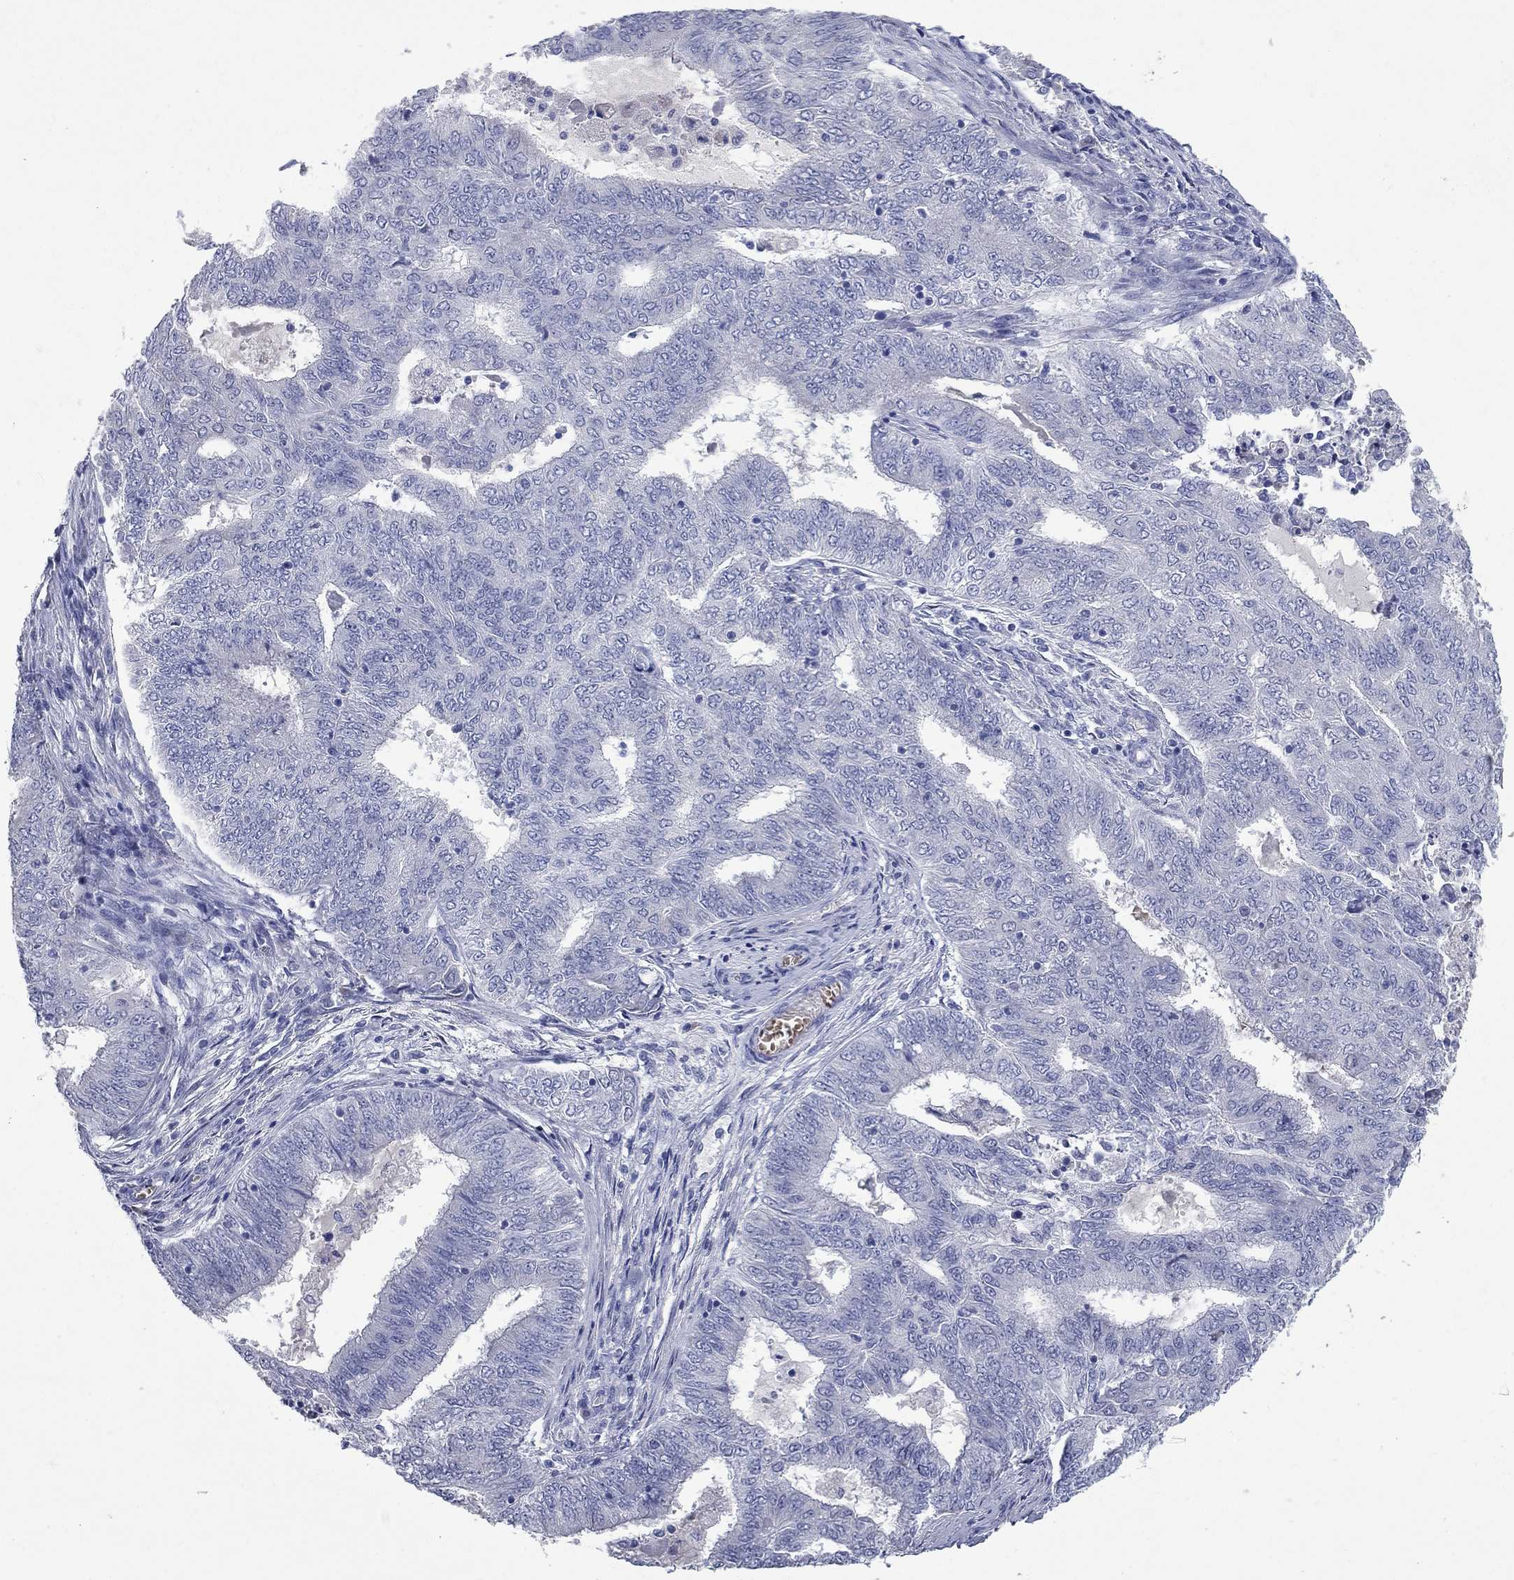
{"staining": {"intensity": "negative", "quantity": "none", "location": "none"}, "tissue": "endometrial cancer", "cell_type": "Tumor cells", "image_type": "cancer", "snomed": [{"axis": "morphology", "description": "Adenocarcinoma, NOS"}, {"axis": "topography", "description": "Endometrium"}], "caption": "A high-resolution micrograph shows immunohistochemistry staining of endometrial cancer (adenocarcinoma), which displays no significant staining in tumor cells.", "gene": "UNC119B", "patient": {"sex": "female", "age": 62}}